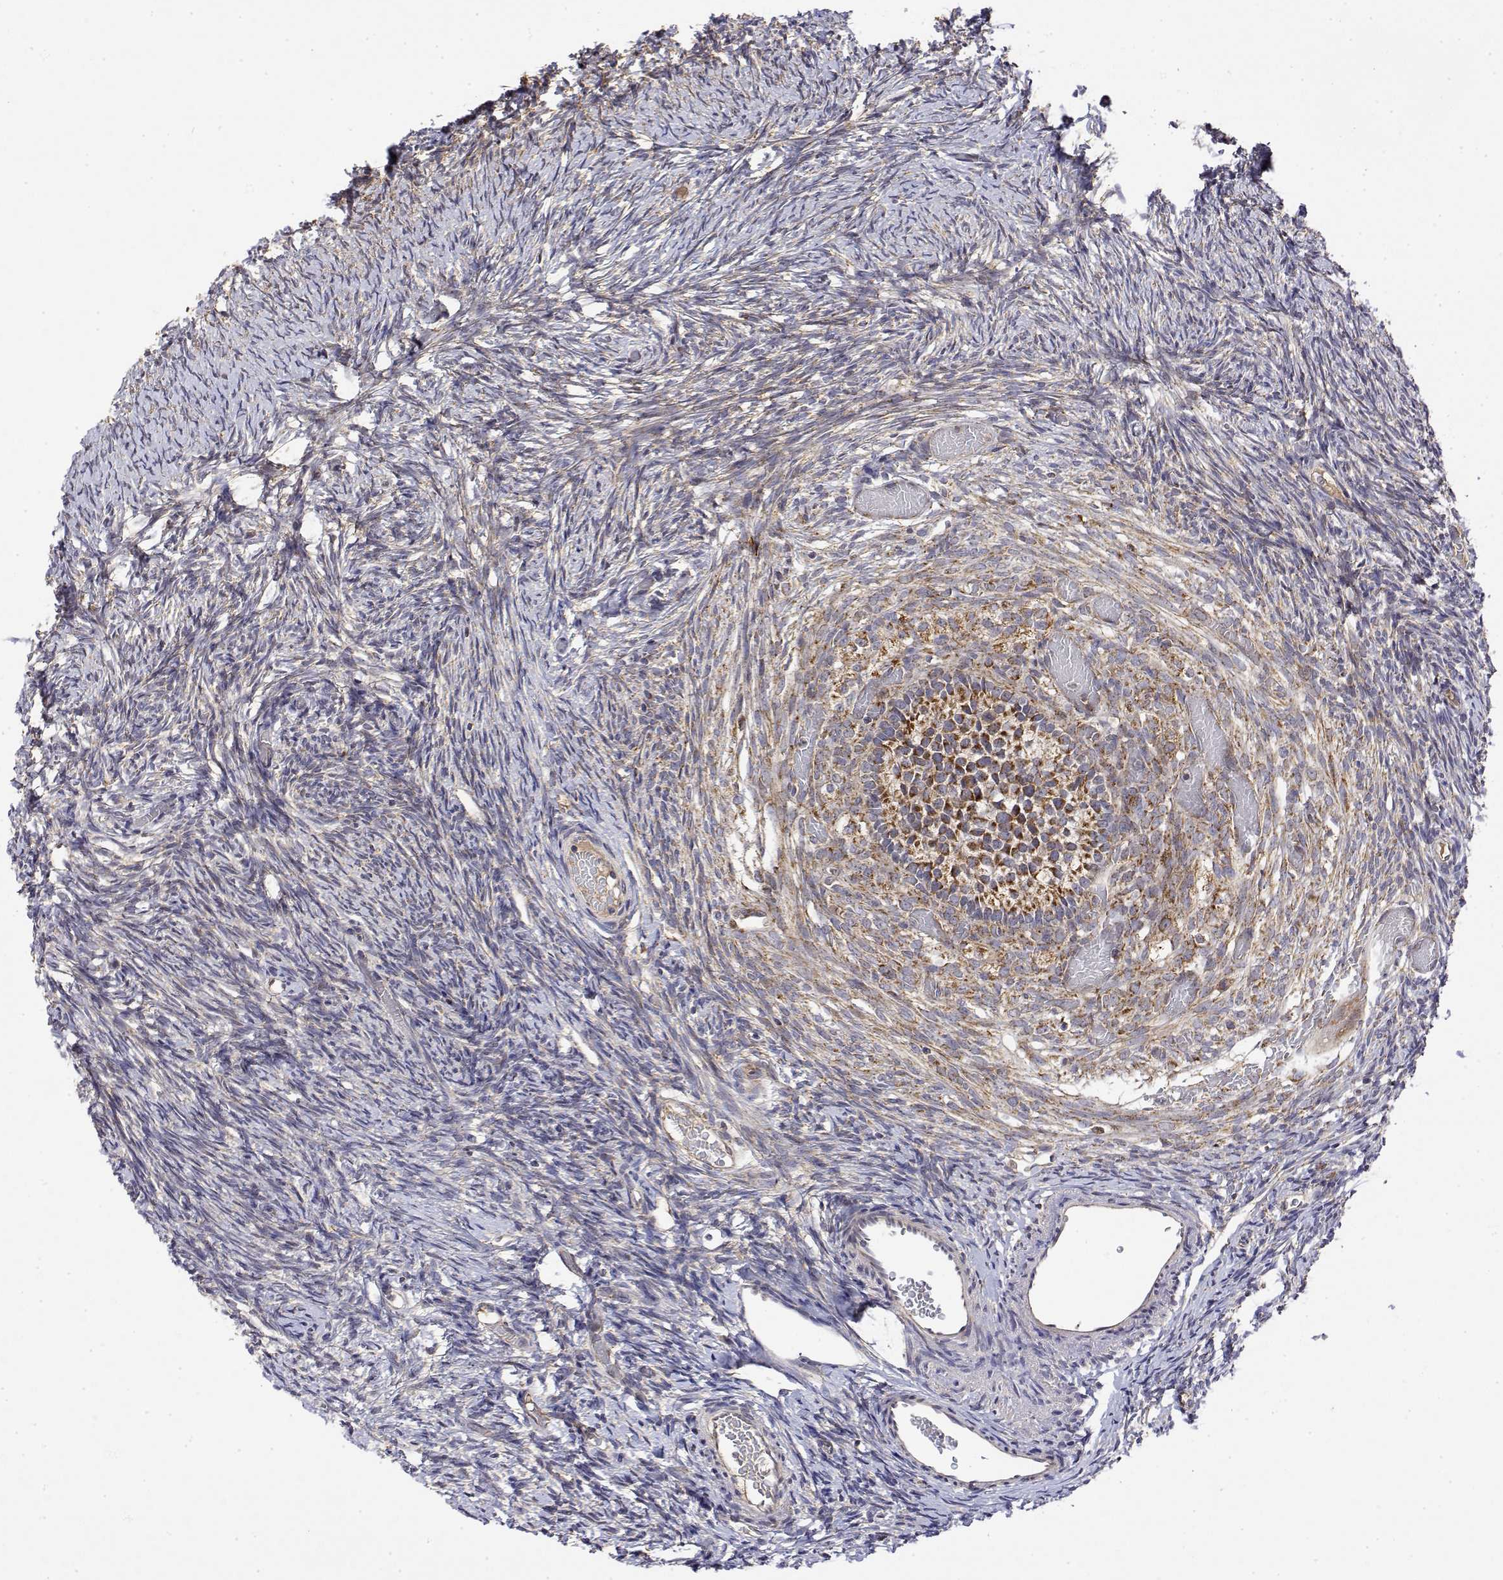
{"staining": {"intensity": "moderate", "quantity": "25%-75%", "location": "cytoplasmic/membranous"}, "tissue": "ovary", "cell_type": "Follicle cells", "image_type": "normal", "snomed": [{"axis": "morphology", "description": "Normal tissue, NOS"}, {"axis": "topography", "description": "Ovary"}], "caption": "IHC (DAB (3,3'-diaminobenzidine)) staining of unremarkable human ovary displays moderate cytoplasmic/membranous protein expression in about 25%-75% of follicle cells. Using DAB (brown) and hematoxylin (blue) stains, captured at high magnification using brightfield microscopy.", "gene": "GADD45GIP1", "patient": {"sex": "female", "age": 39}}